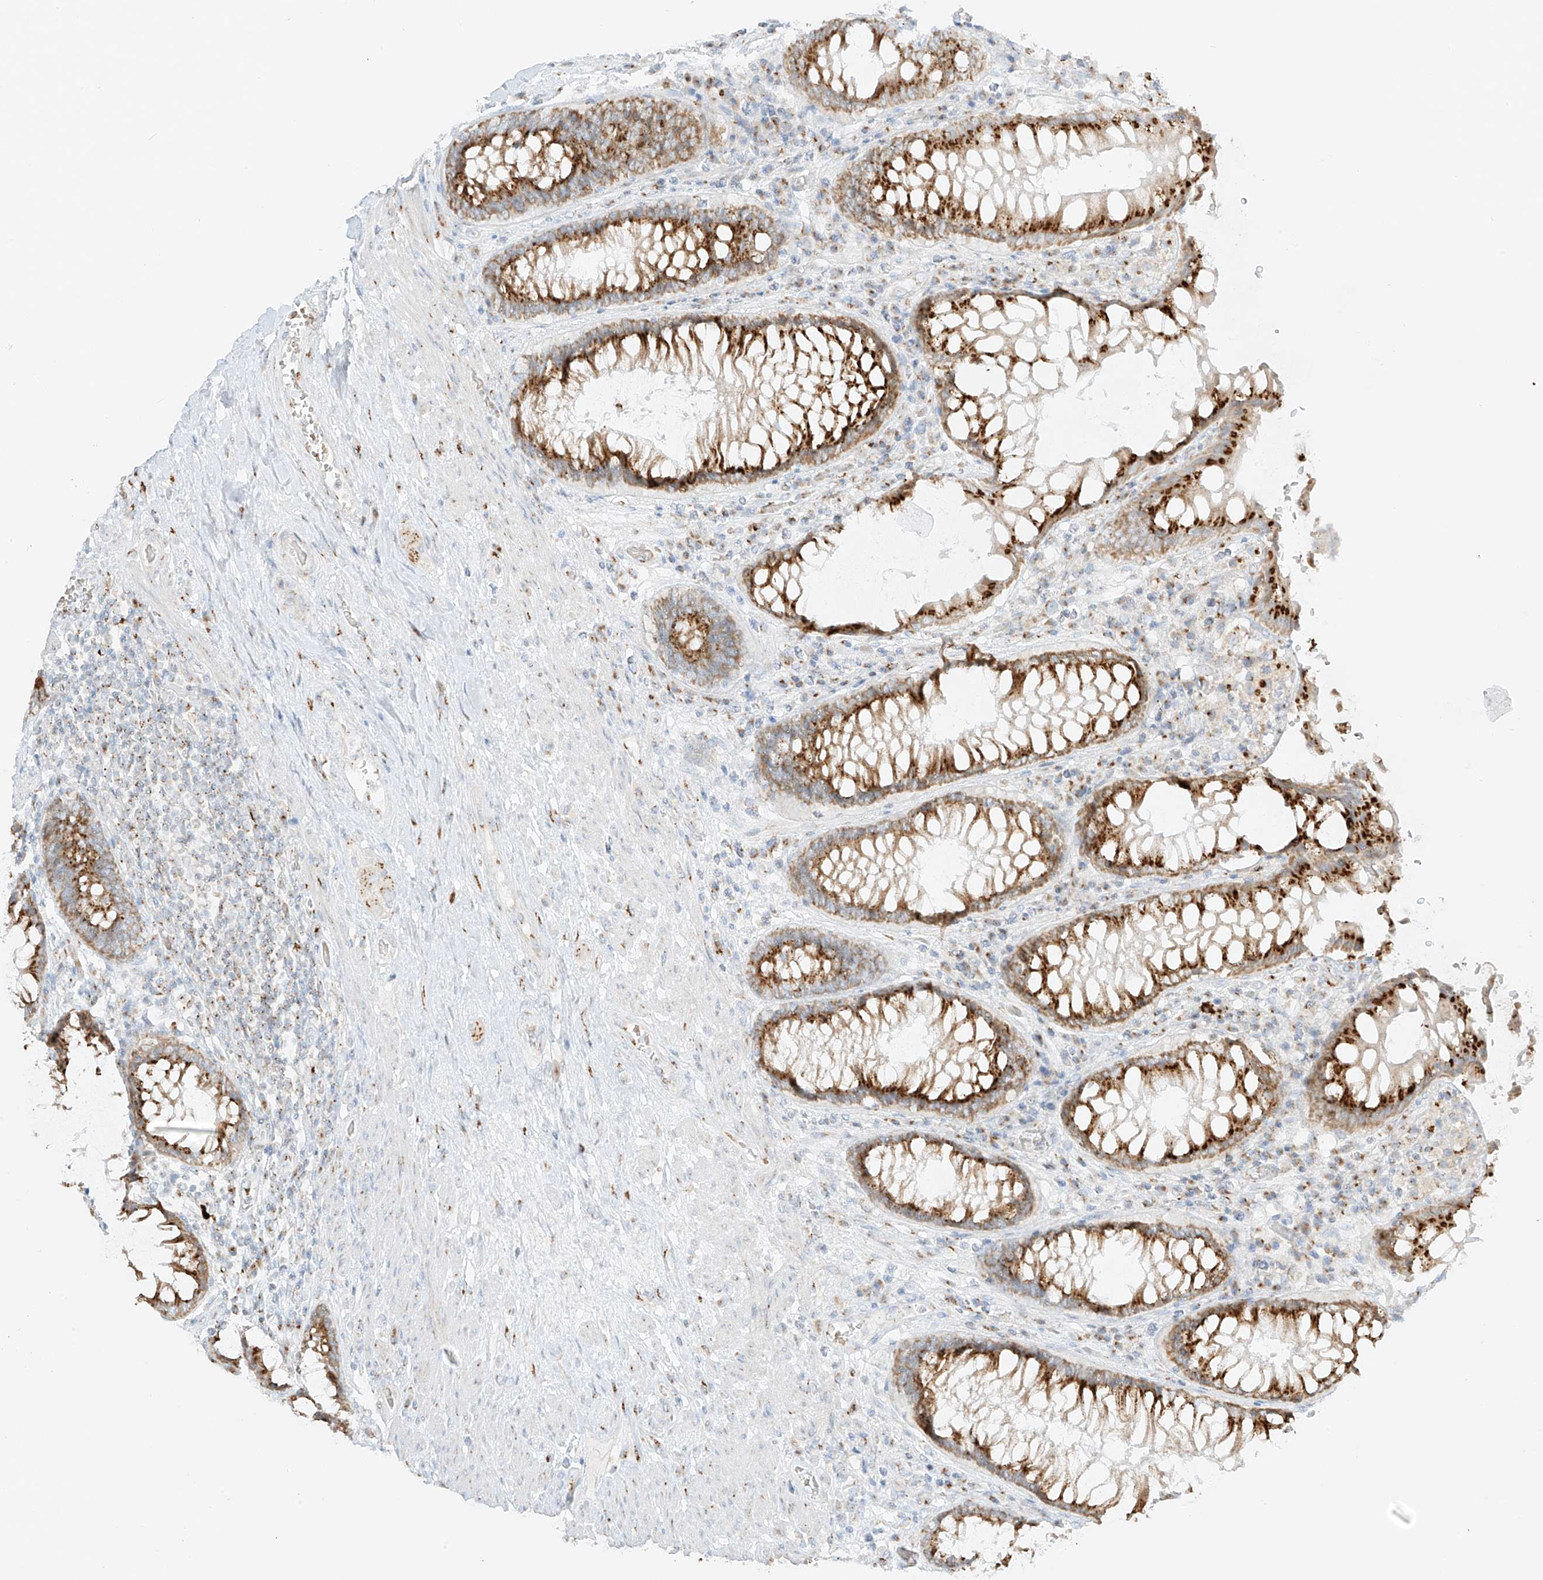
{"staining": {"intensity": "strong", "quantity": ">75%", "location": "cytoplasmic/membranous"}, "tissue": "rectum", "cell_type": "Glandular cells", "image_type": "normal", "snomed": [{"axis": "morphology", "description": "Normal tissue, NOS"}, {"axis": "topography", "description": "Rectum"}], "caption": "This micrograph exhibits normal rectum stained with IHC to label a protein in brown. The cytoplasmic/membranous of glandular cells show strong positivity for the protein. Nuclei are counter-stained blue.", "gene": "TMEM87B", "patient": {"sex": "male", "age": 64}}